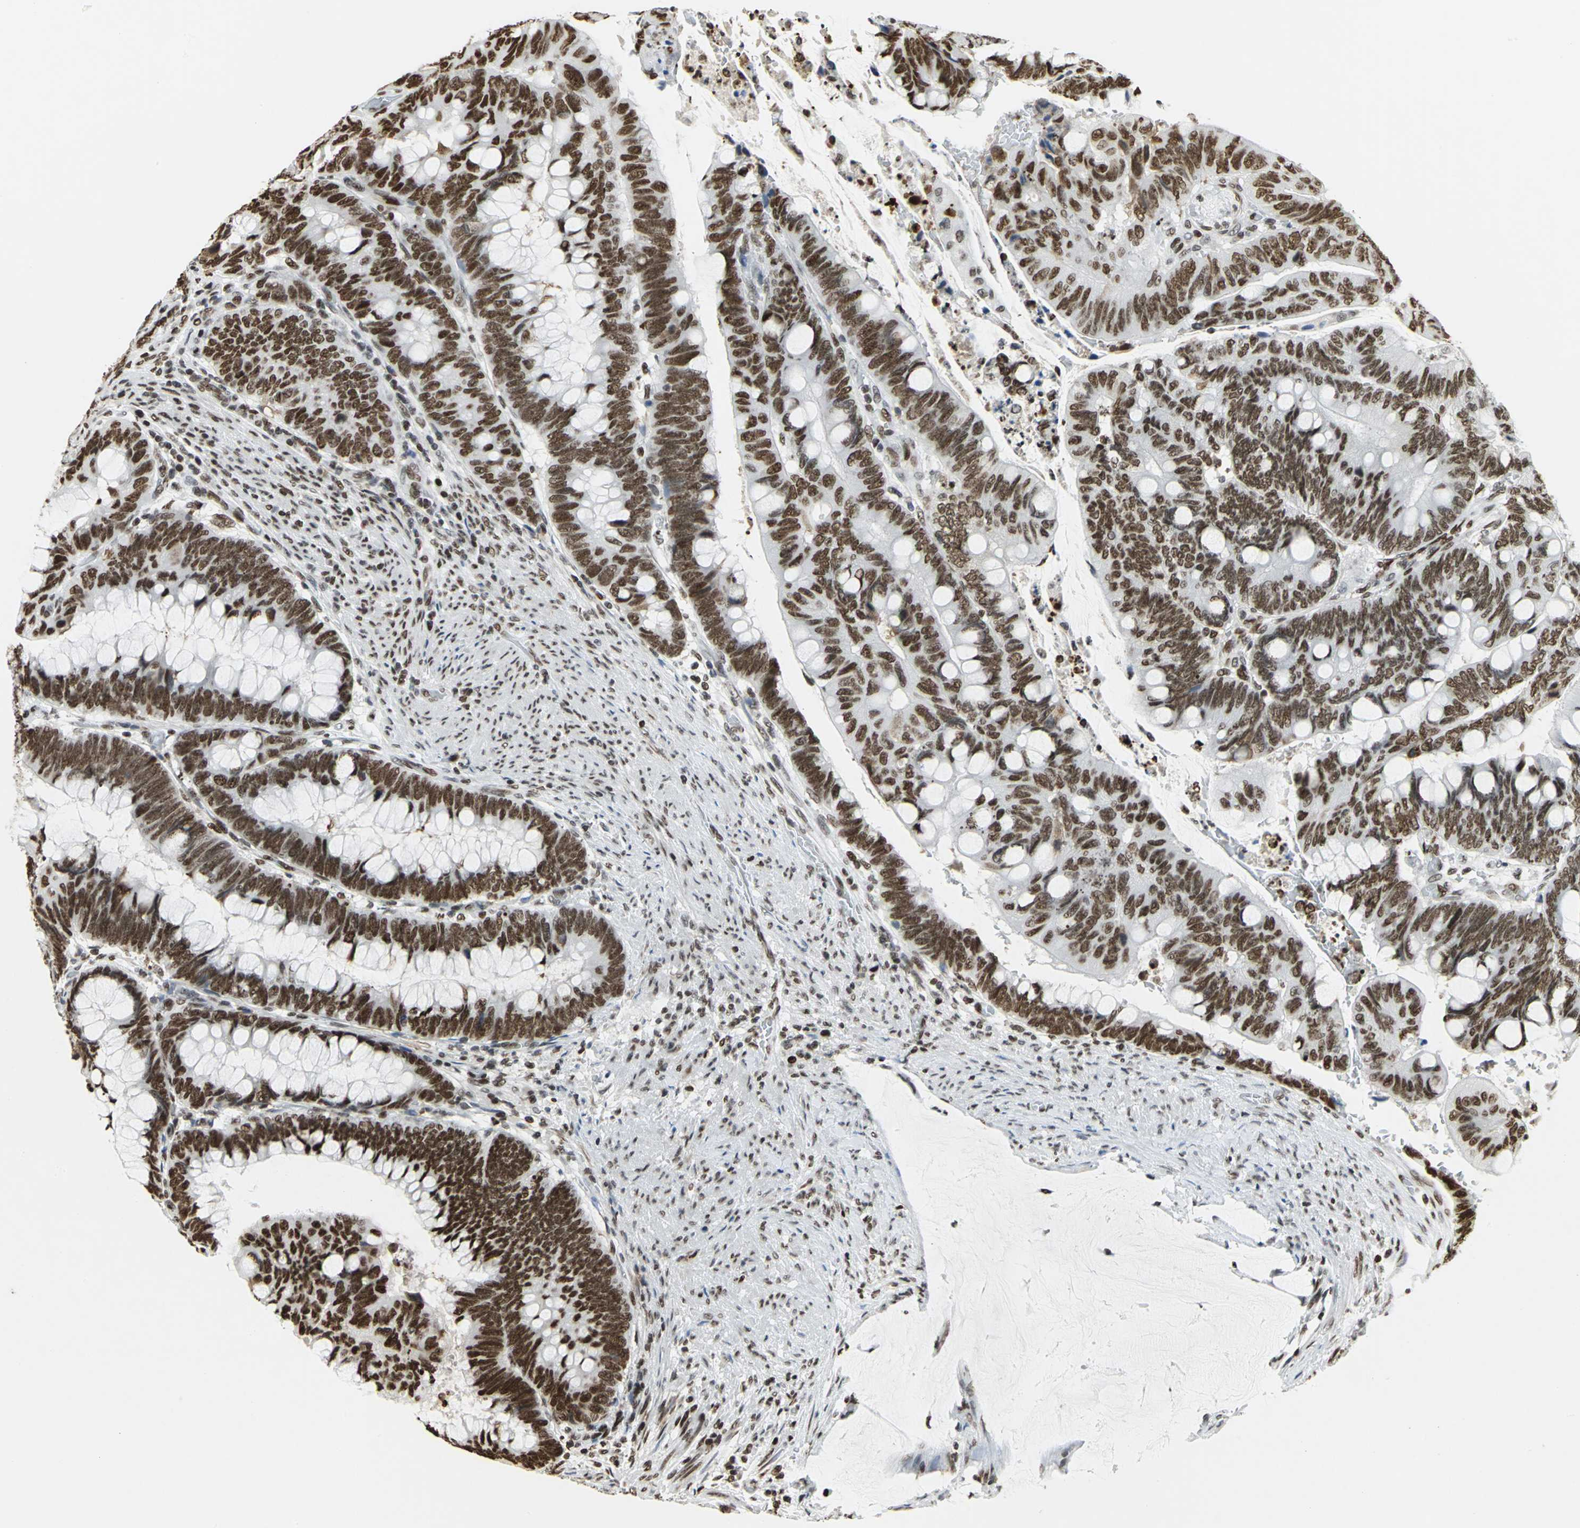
{"staining": {"intensity": "strong", "quantity": ">75%", "location": "nuclear"}, "tissue": "colorectal cancer", "cell_type": "Tumor cells", "image_type": "cancer", "snomed": [{"axis": "morphology", "description": "Normal tissue, NOS"}, {"axis": "morphology", "description": "Adenocarcinoma, NOS"}, {"axis": "topography", "description": "Rectum"}], "caption": "This micrograph exhibits colorectal adenocarcinoma stained with IHC to label a protein in brown. The nuclear of tumor cells show strong positivity for the protein. Nuclei are counter-stained blue.", "gene": "HMGB1", "patient": {"sex": "male", "age": 92}}